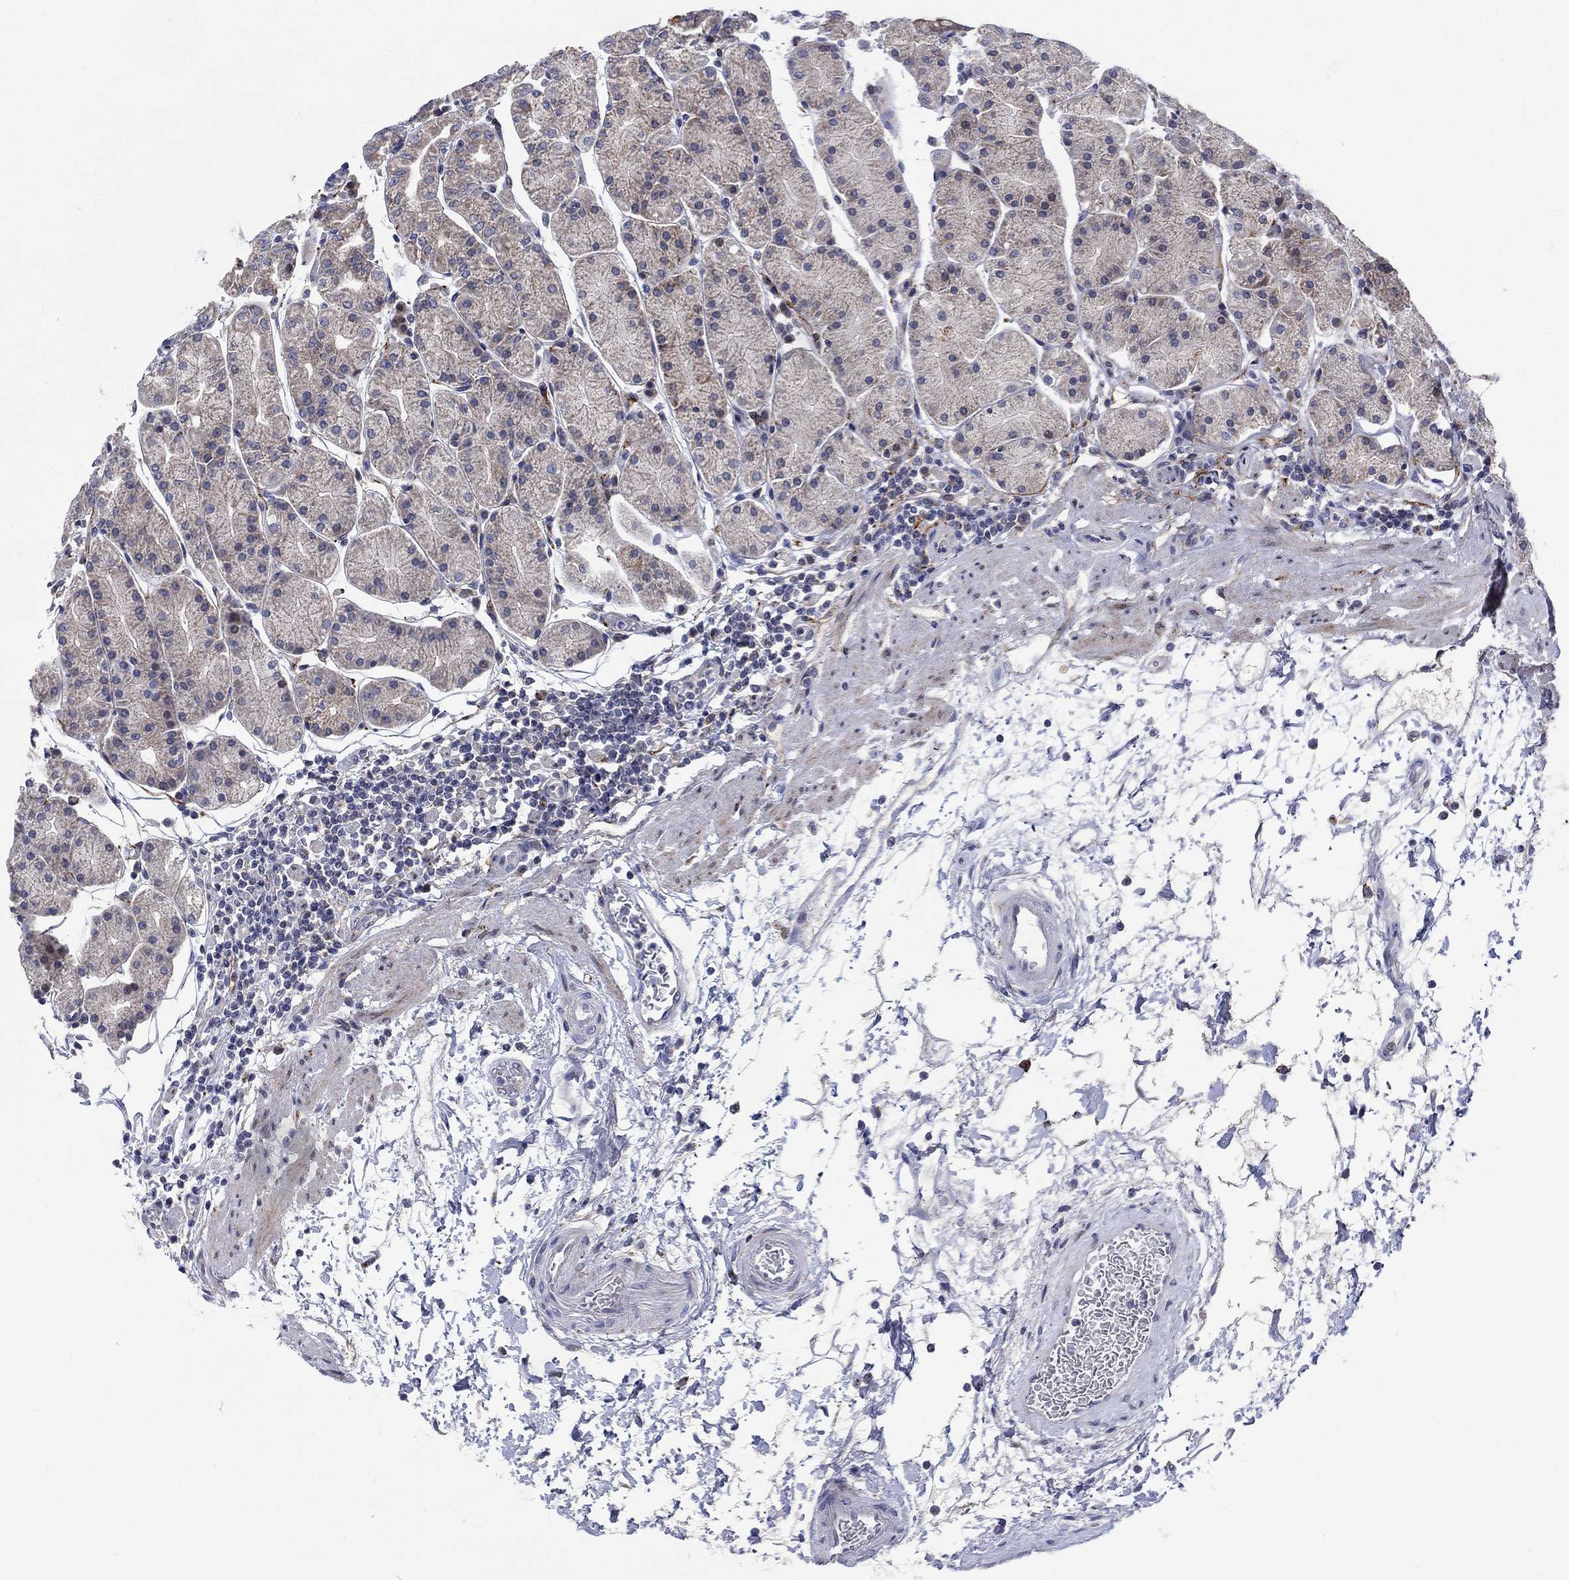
{"staining": {"intensity": "moderate", "quantity": "<25%", "location": "cytoplasmic/membranous"}, "tissue": "stomach", "cell_type": "Glandular cells", "image_type": "normal", "snomed": [{"axis": "morphology", "description": "Normal tissue, NOS"}, {"axis": "topography", "description": "Stomach"}], "caption": "The photomicrograph shows immunohistochemical staining of benign stomach. There is moderate cytoplasmic/membranous expression is appreciated in about <25% of glandular cells.", "gene": "SLC35F2", "patient": {"sex": "male", "age": 54}}